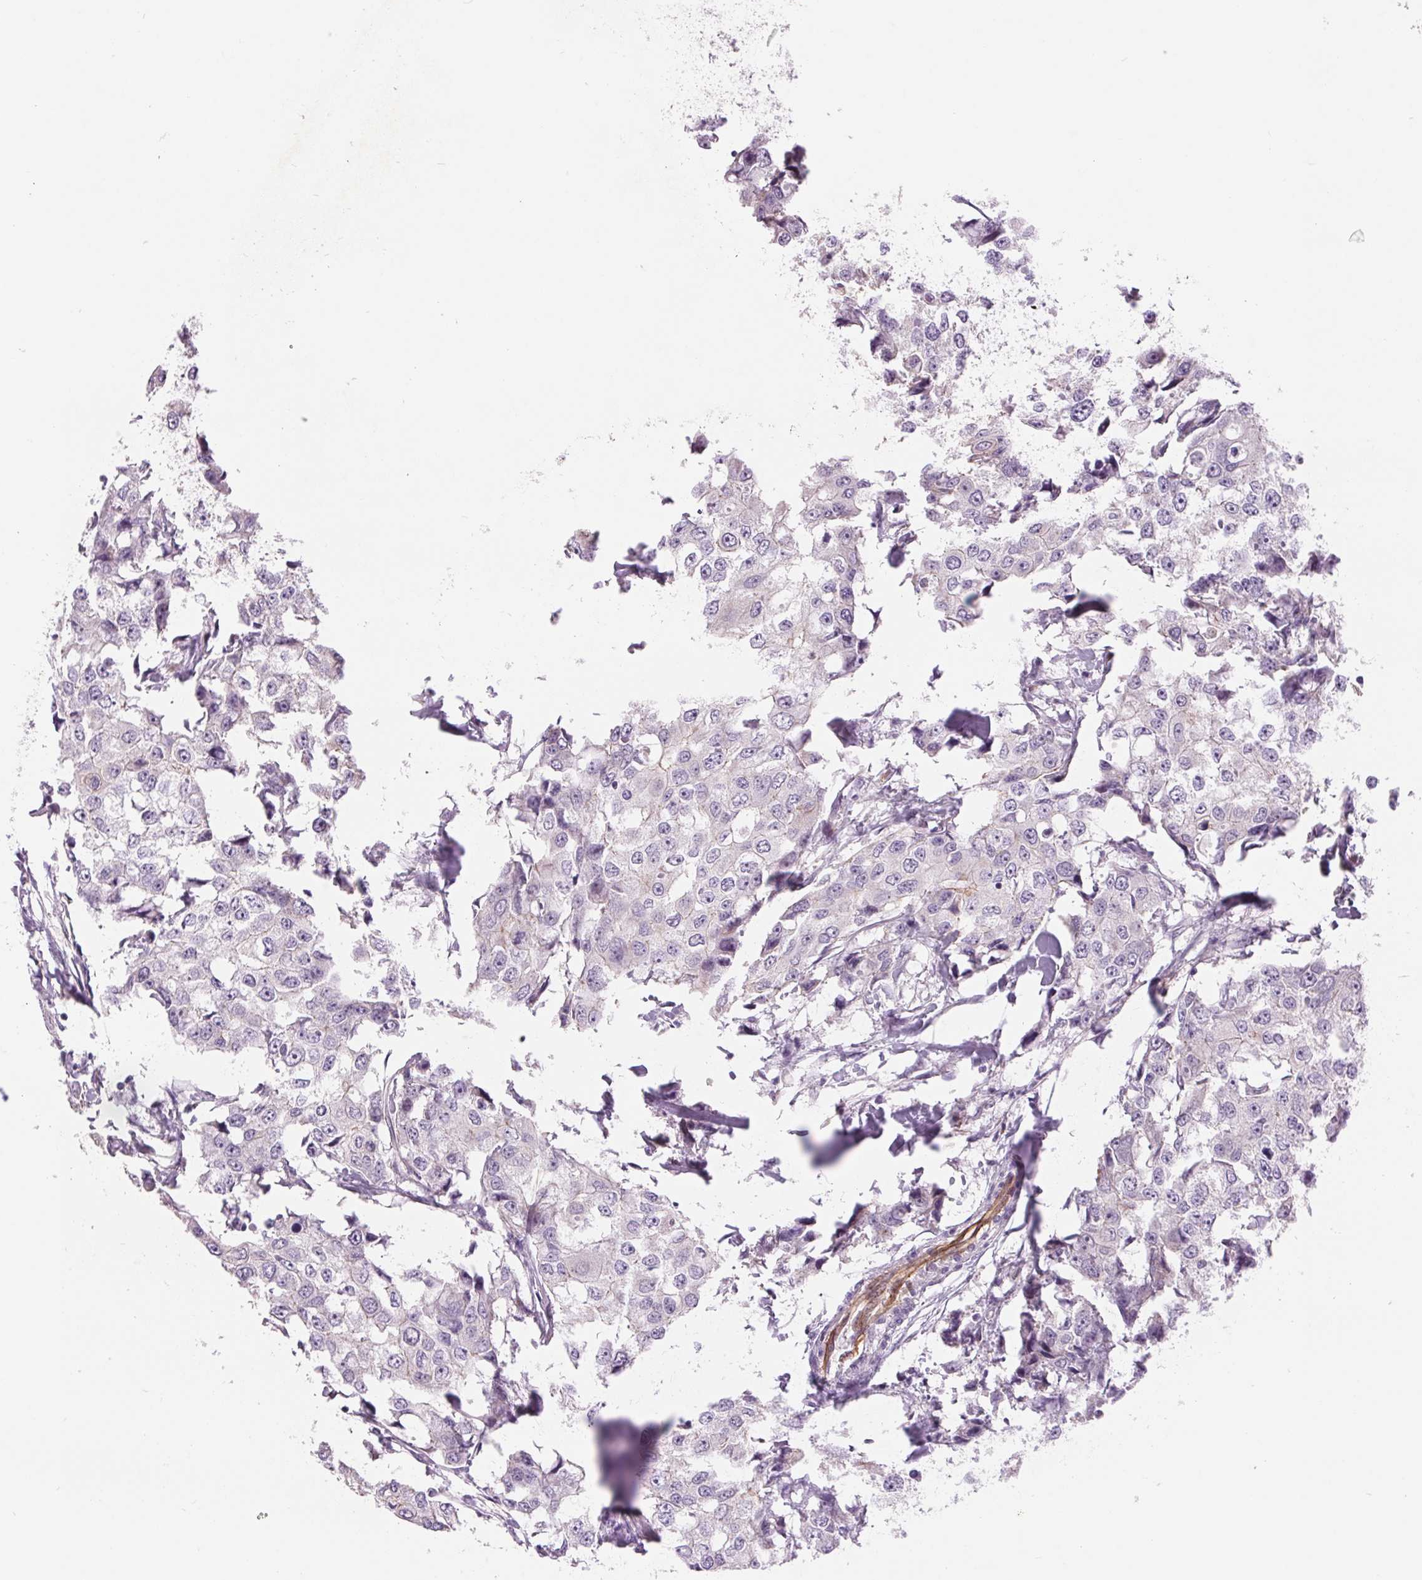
{"staining": {"intensity": "negative", "quantity": "none", "location": "none"}, "tissue": "breast cancer", "cell_type": "Tumor cells", "image_type": "cancer", "snomed": [{"axis": "morphology", "description": "Duct carcinoma"}, {"axis": "topography", "description": "Breast"}], "caption": "Tumor cells are negative for protein expression in human breast infiltrating ductal carcinoma.", "gene": "DIXDC1", "patient": {"sex": "female", "age": 27}}